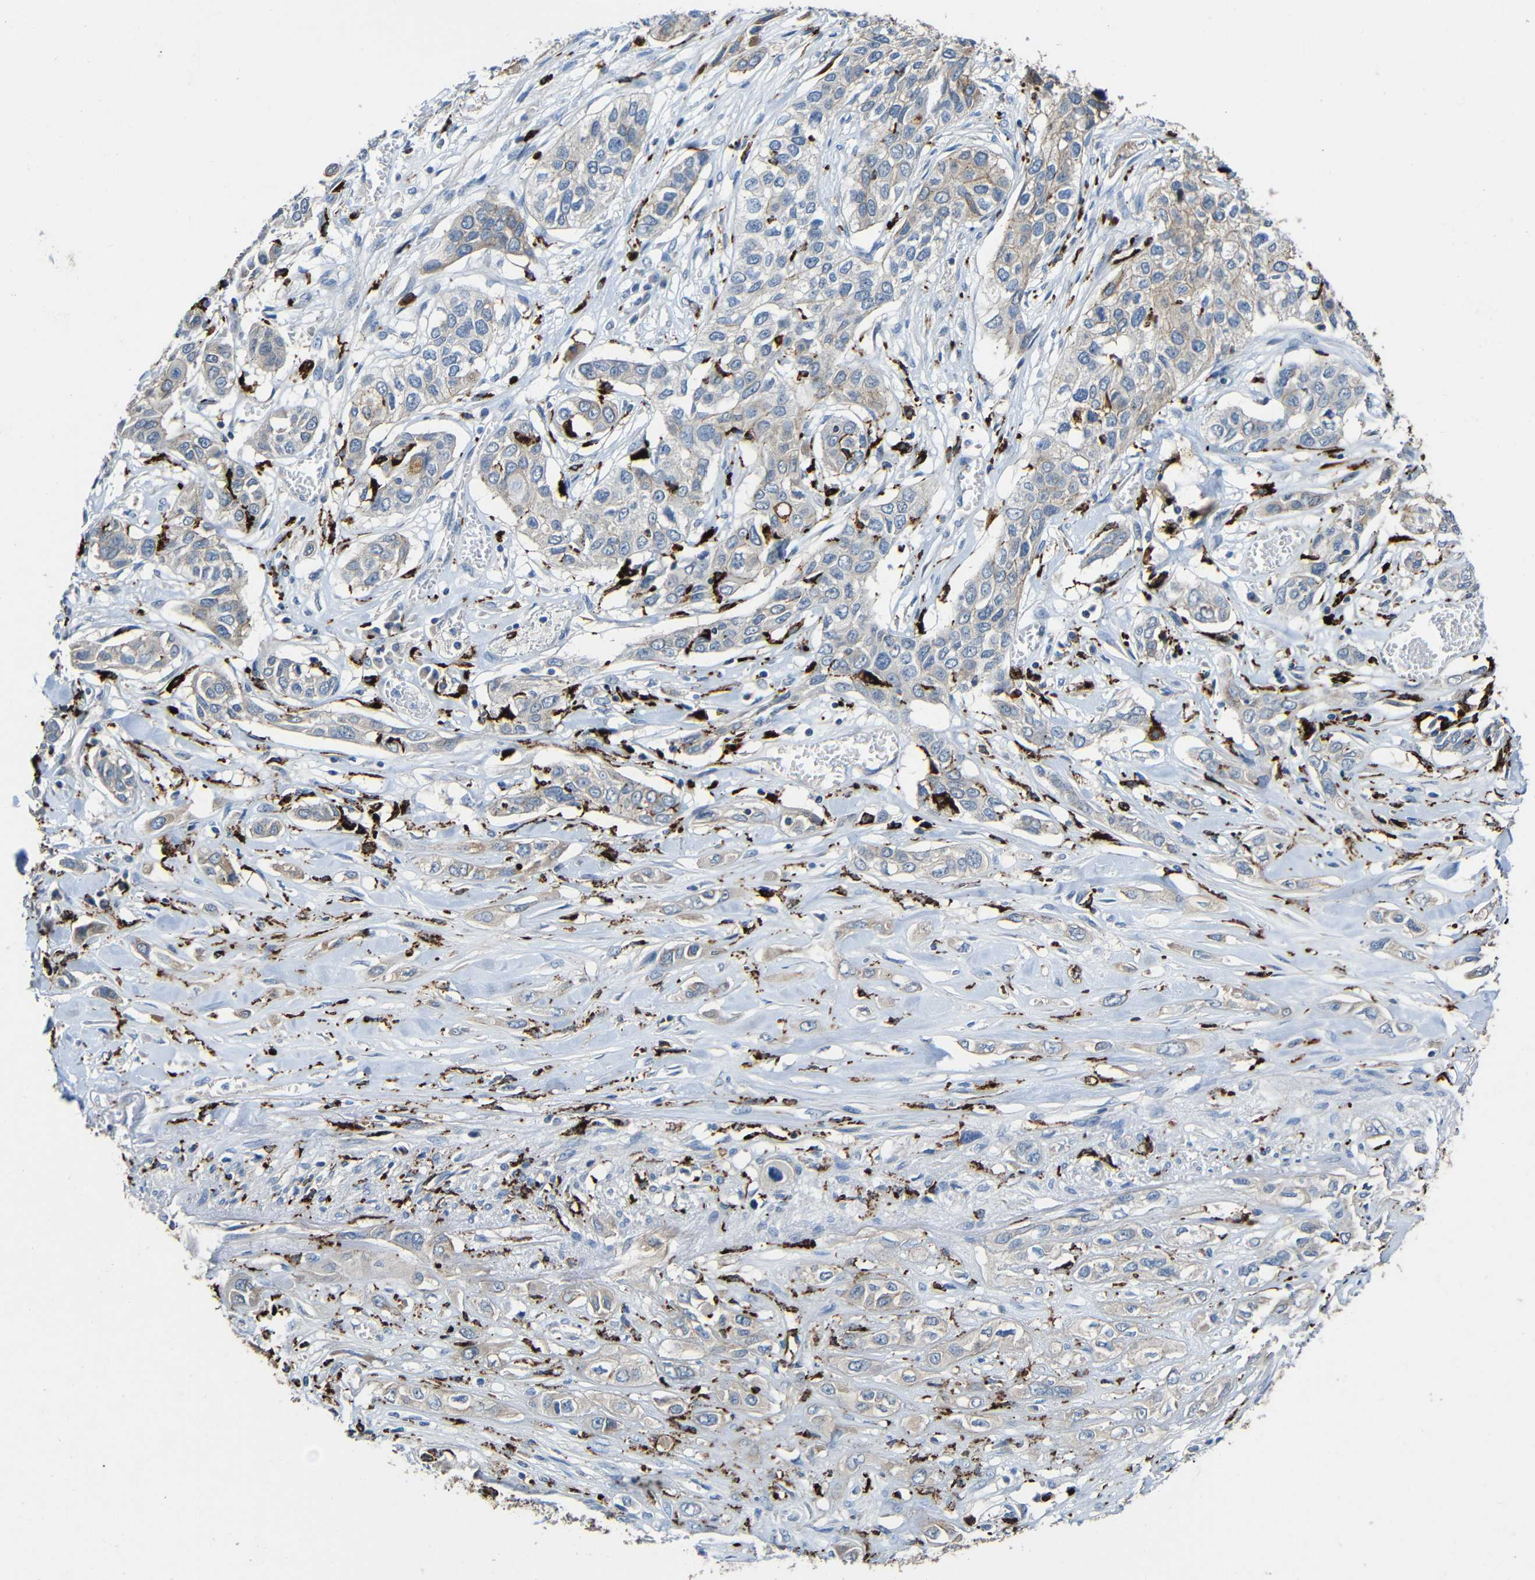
{"staining": {"intensity": "moderate", "quantity": ">75%", "location": "cytoplasmic/membranous"}, "tissue": "lung cancer", "cell_type": "Tumor cells", "image_type": "cancer", "snomed": [{"axis": "morphology", "description": "Squamous cell carcinoma, NOS"}, {"axis": "topography", "description": "Lung"}], "caption": "Immunohistochemistry (IHC) (DAB (3,3'-diaminobenzidine)) staining of lung cancer (squamous cell carcinoma) displays moderate cytoplasmic/membranous protein positivity in about >75% of tumor cells.", "gene": "HLA-DMA", "patient": {"sex": "male", "age": 71}}